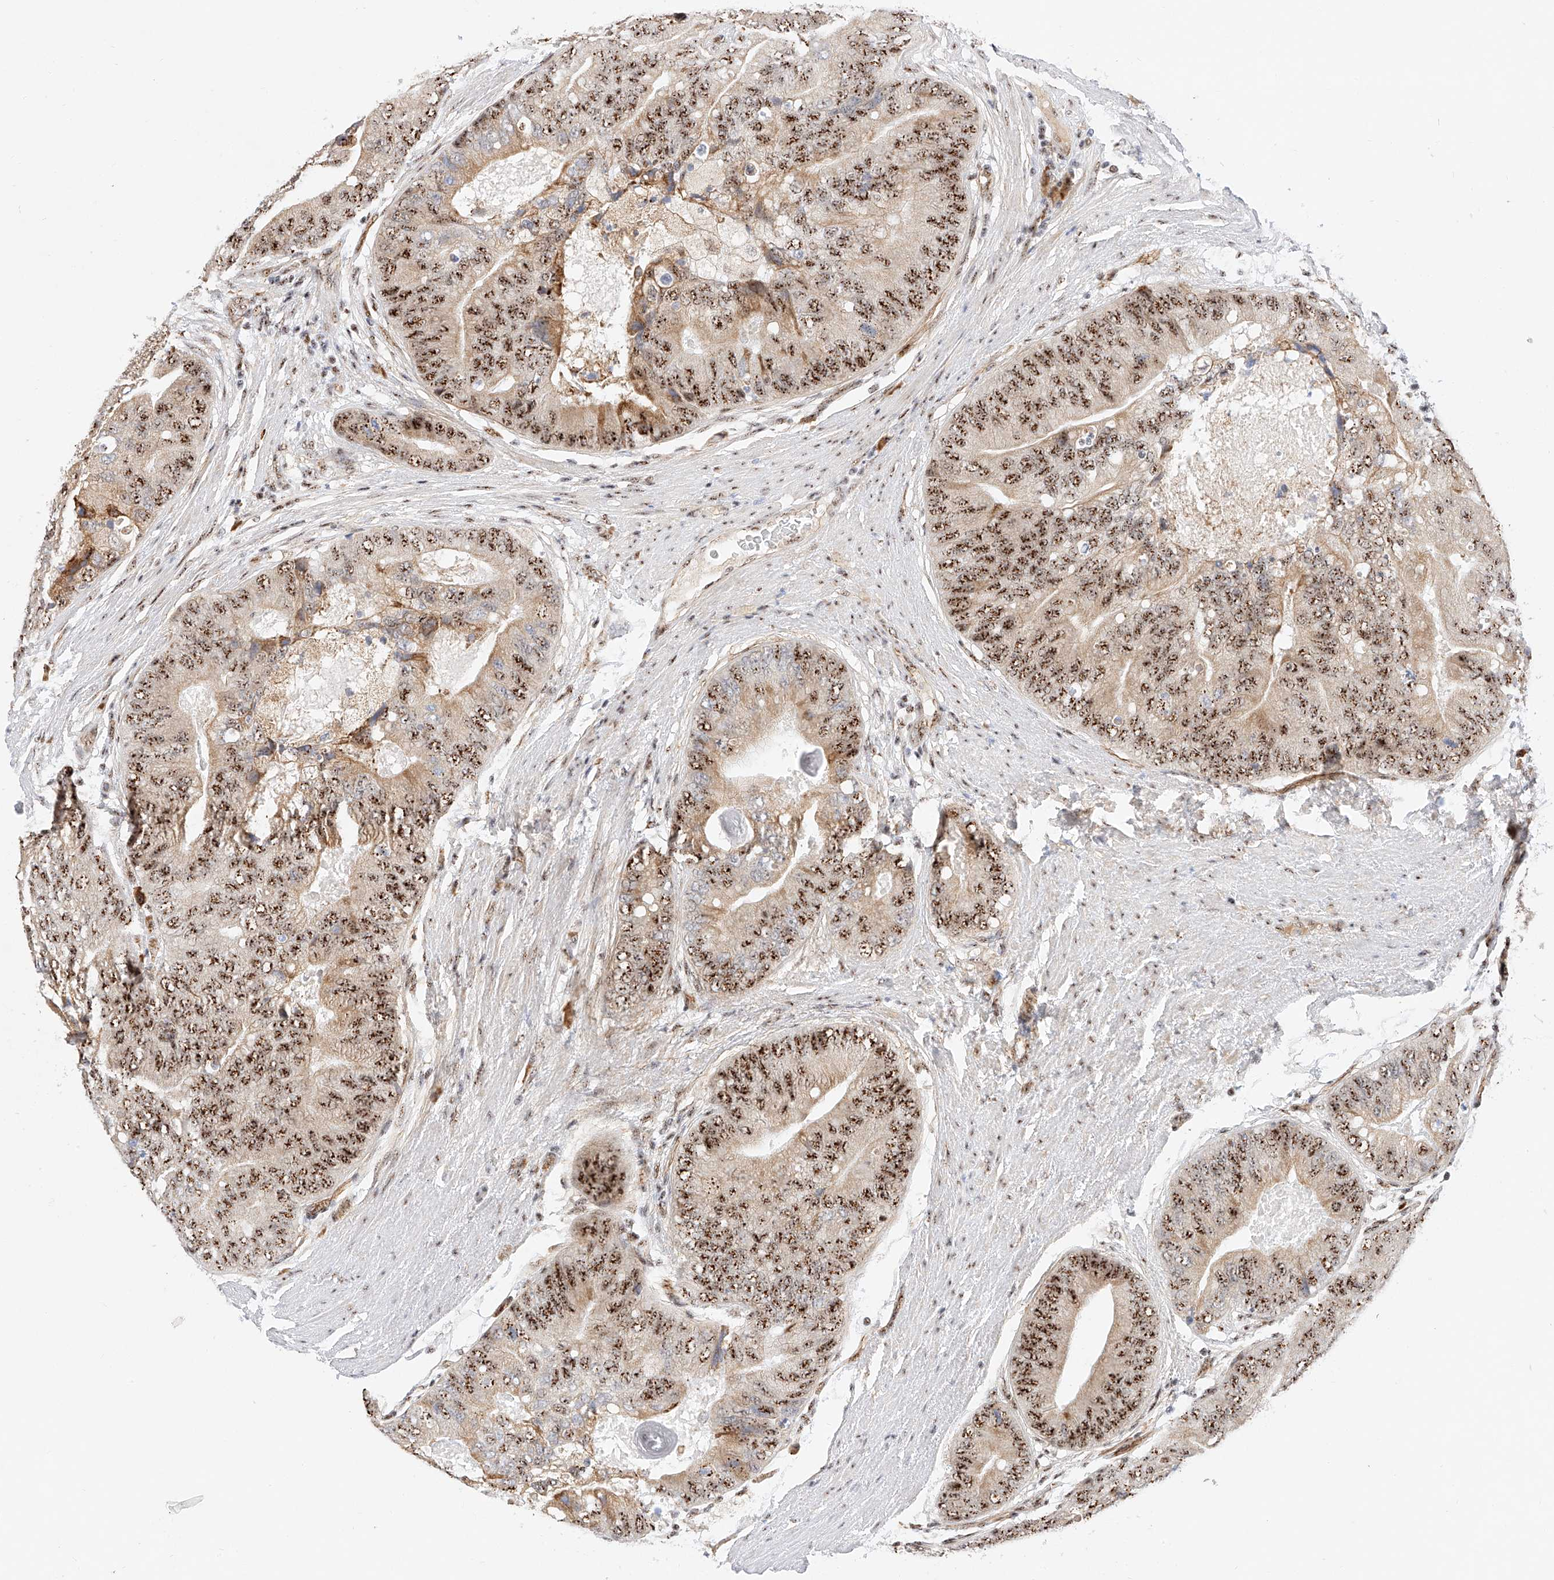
{"staining": {"intensity": "strong", "quantity": ">75%", "location": "nuclear"}, "tissue": "prostate cancer", "cell_type": "Tumor cells", "image_type": "cancer", "snomed": [{"axis": "morphology", "description": "Adenocarcinoma, High grade"}, {"axis": "topography", "description": "Prostate"}], "caption": "Protein expression analysis of human prostate cancer (high-grade adenocarcinoma) reveals strong nuclear positivity in approximately >75% of tumor cells.", "gene": "ATXN7L2", "patient": {"sex": "male", "age": 70}}